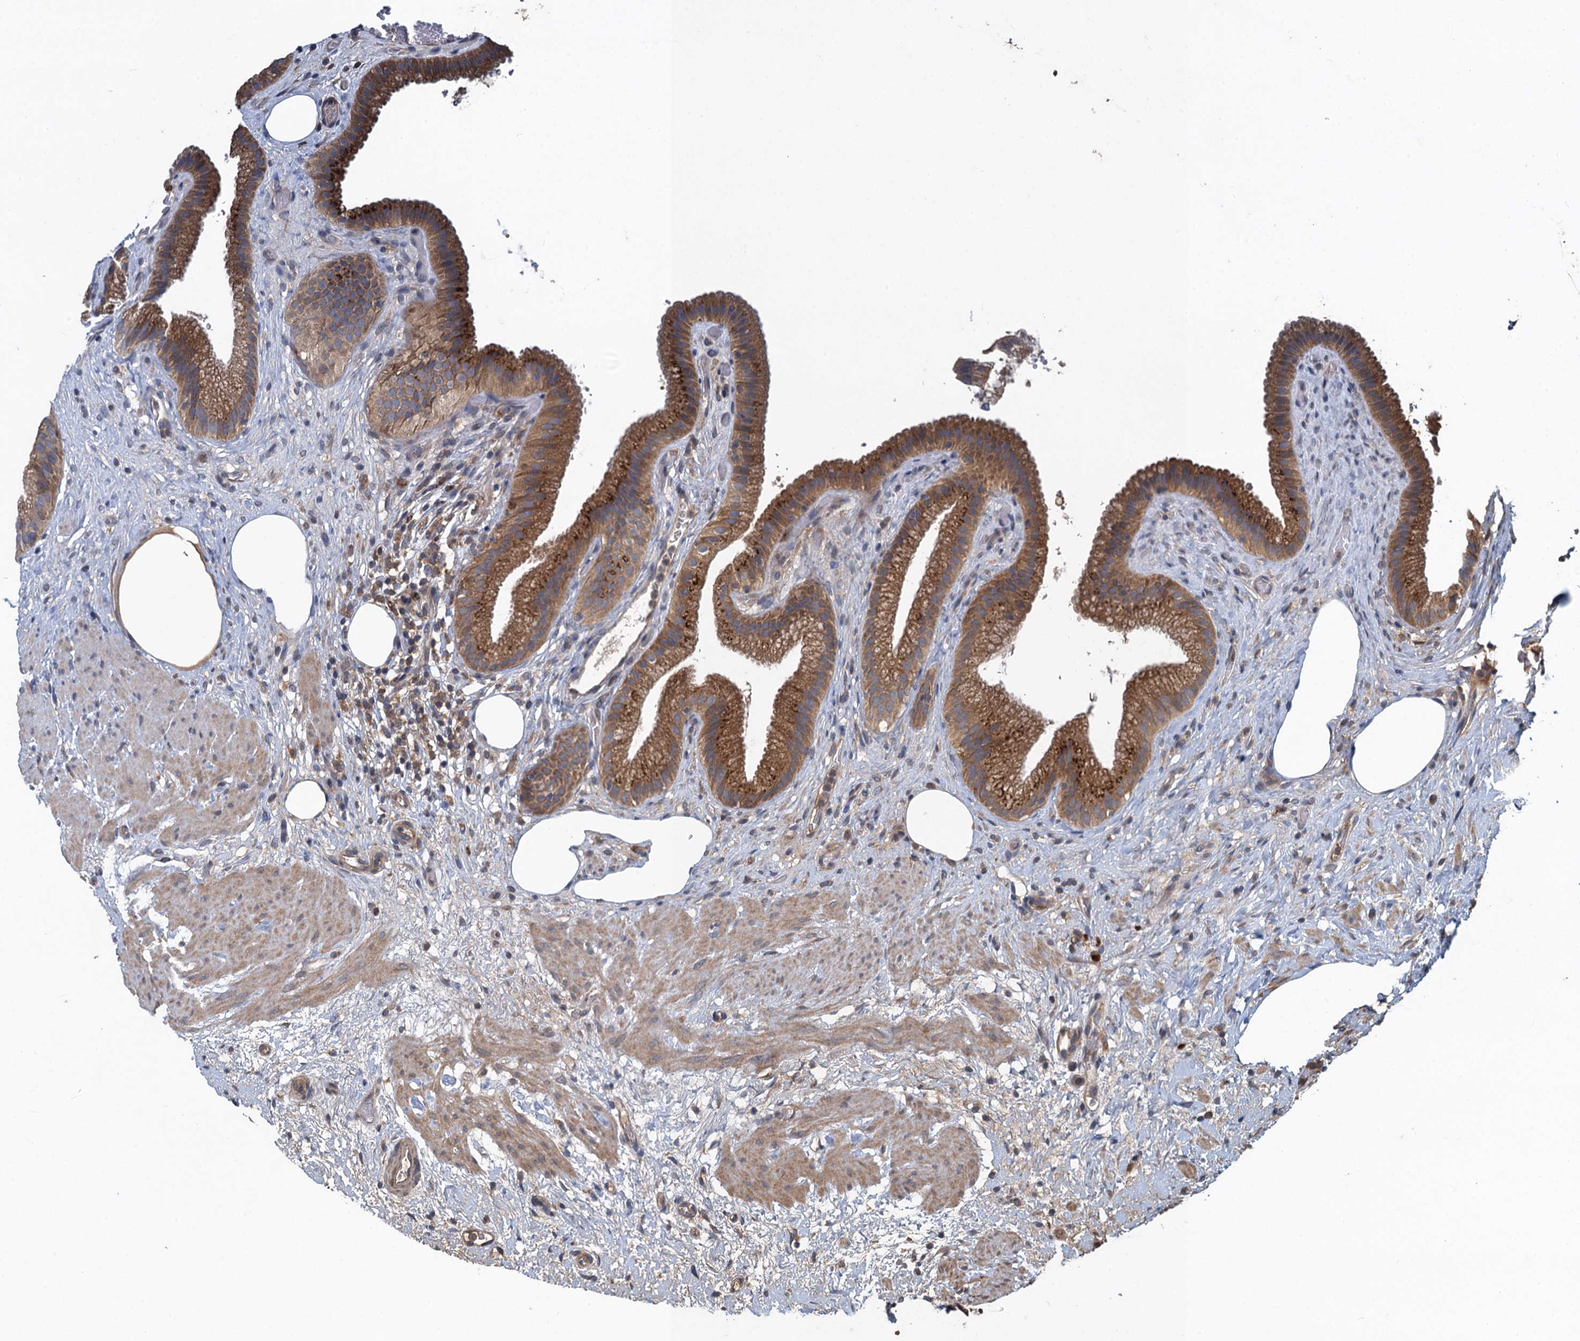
{"staining": {"intensity": "moderate", "quantity": ">75%", "location": "cytoplasmic/membranous"}, "tissue": "gallbladder", "cell_type": "Glandular cells", "image_type": "normal", "snomed": [{"axis": "morphology", "description": "Normal tissue, NOS"}, {"axis": "morphology", "description": "Inflammation, NOS"}, {"axis": "topography", "description": "Gallbladder"}], "caption": "This histopathology image reveals immunohistochemistry staining of benign gallbladder, with medium moderate cytoplasmic/membranous staining in approximately >75% of glandular cells.", "gene": "SNAP29", "patient": {"sex": "male", "age": 51}}